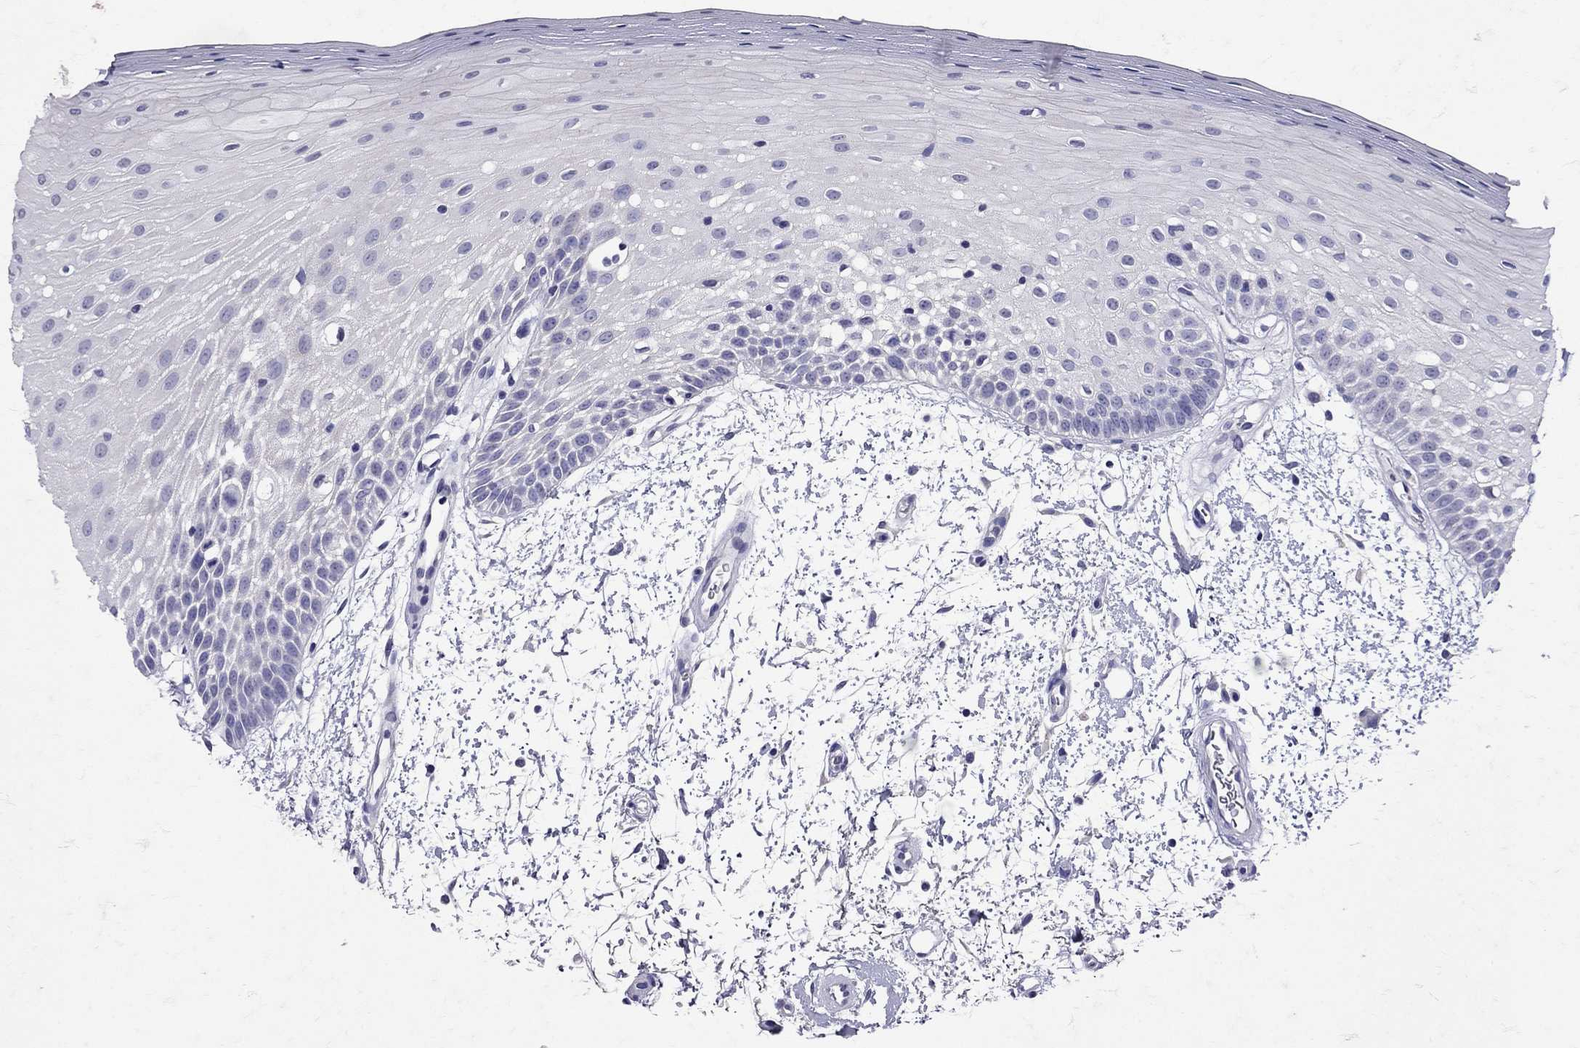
{"staining": {"intensity": "negative", "quantity": "none", "location": "none"}, "tissue": "oral mucosa", "cell_type": "Squamous epithelial cells", "image_type": "normal", "snomed": [{"axis": "morphology", "description": "Normal tissue, NOS"}, {"axis": "morphology", "description": "Squamous cell carcinoma, NOS"}, {"axis": "topography", "description": "Oral tissue"}, {"axis": "topography", "description": "Head-Neck"}], "caption": "Micrograph shows no significant protein expression in squamous epithelial cells of normal oral mucosa.", "gene": "SST", "patient": {"sex": "female", "age": 75}}